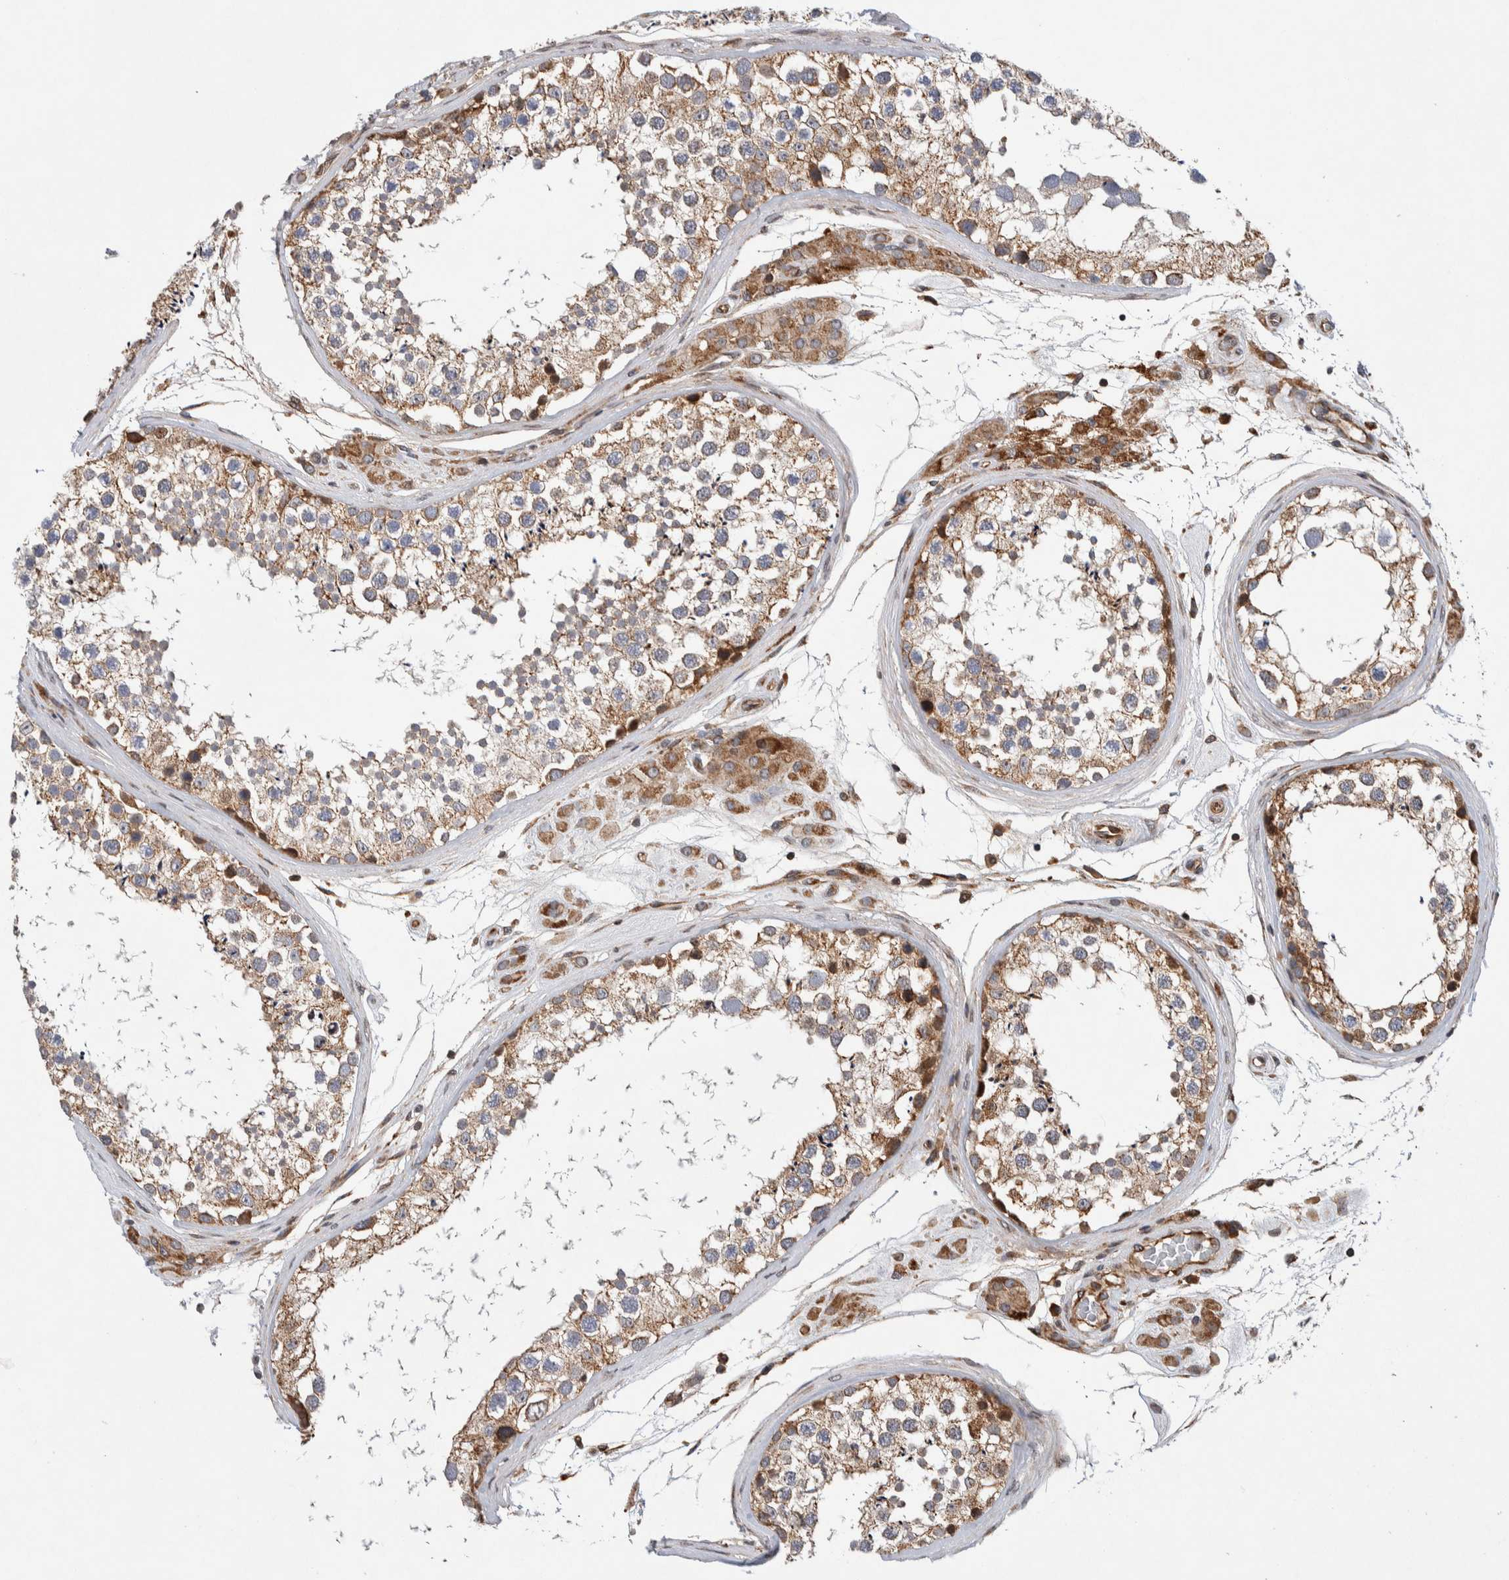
{"staining": {"intensity": "moderate", "quantity": ">75%", "location": "cytoplasmic/membranous"}, "tissue": "testis", "cell_type": "Cells in seminiferous ducts", "image_type": "normal", "snomed": [{"axis": "morphology", "description": "Normal tissue, NOS"}, {"axis": "topography", "description": "Testis"}], "caption": "A photomicrograph of testis stained for a protein demonstrates moderate cytoplasmic/membranous brown staining in cells in seminiferous ducts. Immunohistochemistry (ihc) stains the protein in brown and the nuclei are stained blue.", "gene": "LZTS1", "patient": {"sex": "male", "age": 46}}